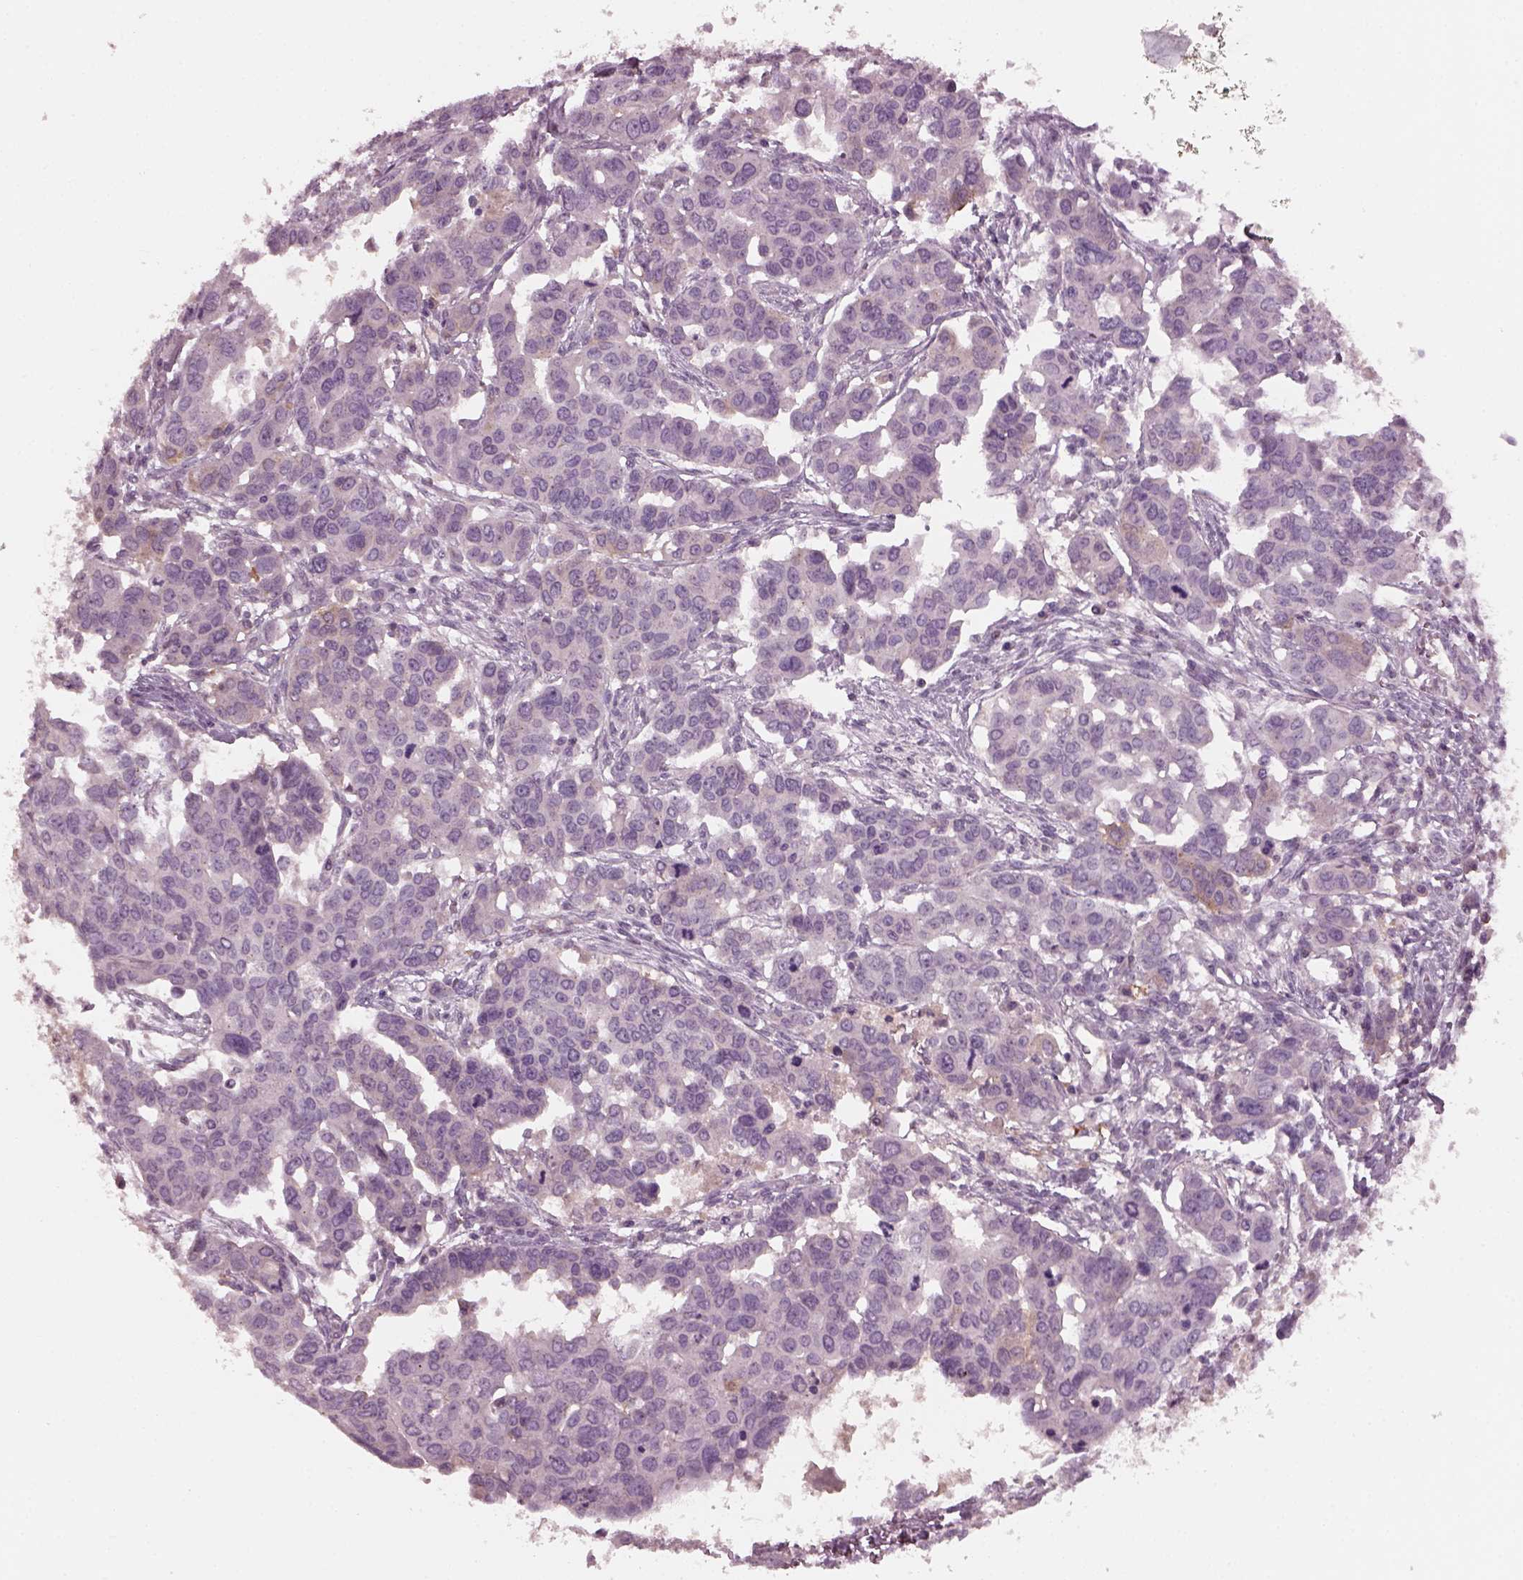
{"staining": {"intensity": "negative", "quantity": "none", "location": "none"}, "tissue": "ovarian cancer", "cell_type": "Tumor cells", "image_type": "cancer", "snomed": [{"axis": "morphology", "description": "Carcinoma, endometroid"}, {"axis": "topography", "description": "Ovary"}], "caption": "IHC photomicrograph of human ovarian cancer stained for a protein (brown), which shows no expression in tumor cells.", "gene": "PORCN", "patient": {"sex": "female", "age": 78}}